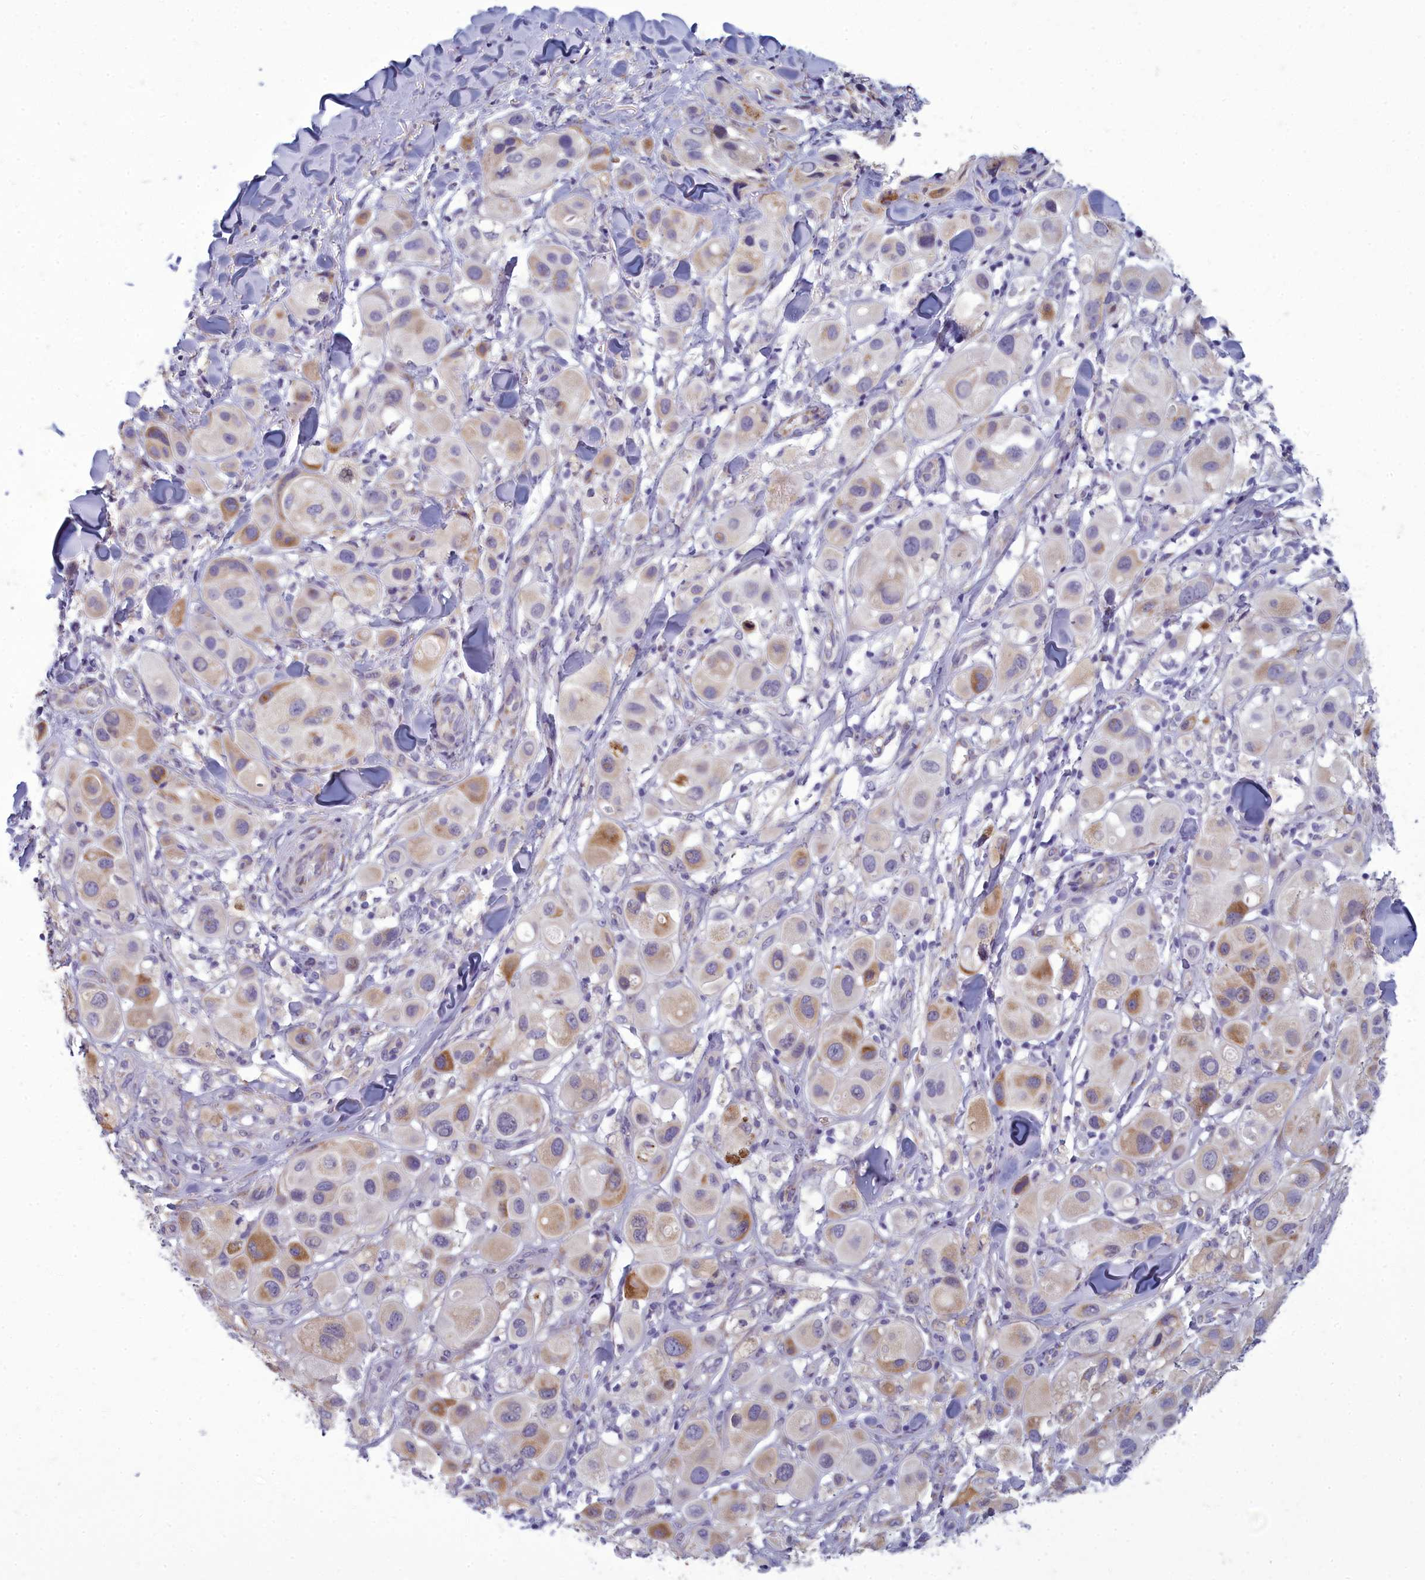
{"staining": {"intensity": "moderate", "quantity": "<25%", "location": "cytoplasmic/membranous"}, "tissue": "melanoma", "cell_type": "Tumor cells", "image_type": "cancer", "snomed": [{"axis": "morphology", "description": "Malignant melanoma, Metastatic site"}, {"axis": "topography", "description": "Skin"}], "caption": "Moderate cytoplasmic/membranous positivity is identified in about <25% of tumor cells in malignant melanoma (metastatic site).", "gene": "CENATAC", "patient": {"sex": "male", "age": 41}}